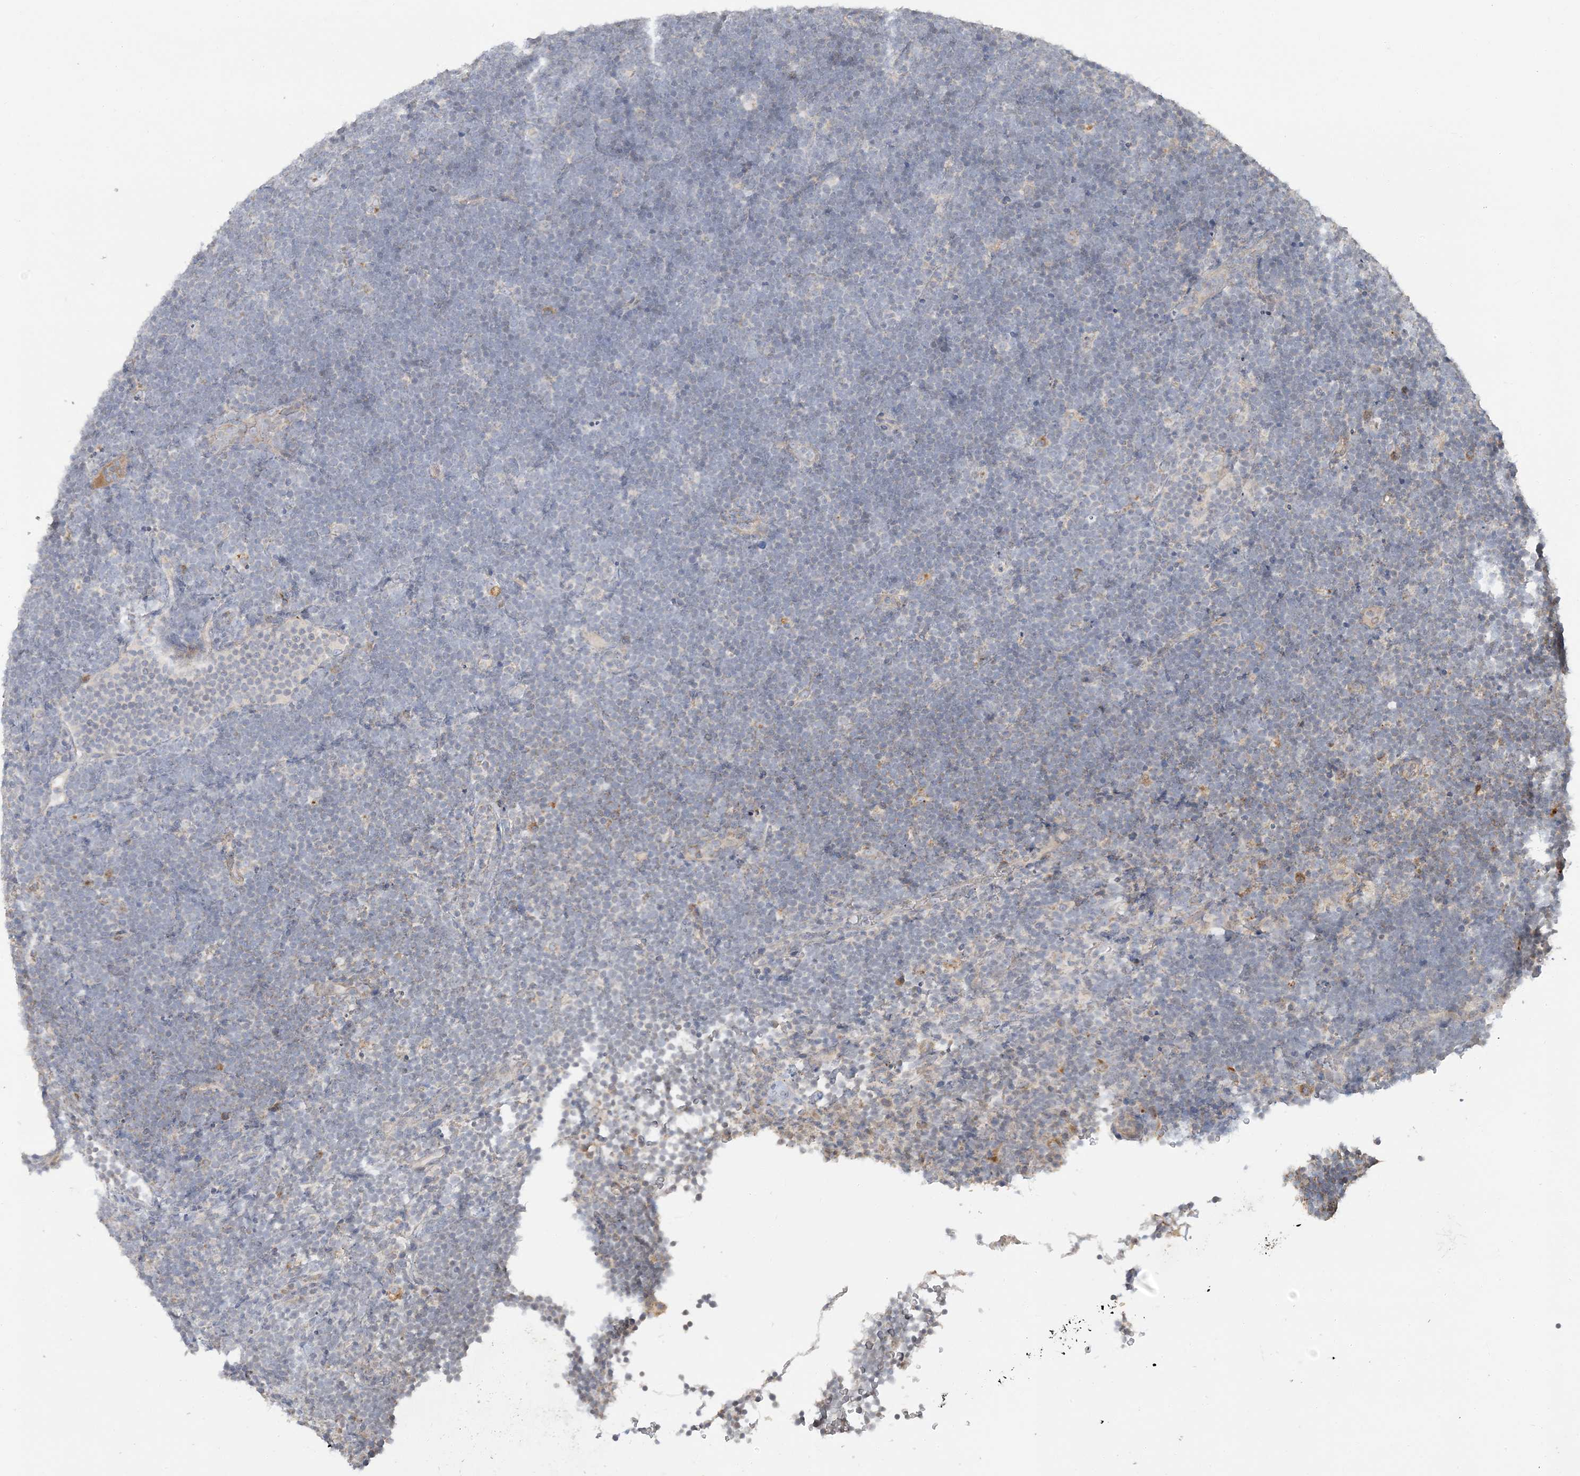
{"staining": {"intensity": "negative", "quantity": "none", "location": "none"}, "tissue": "lymphoma", "cell_type": "Tumor cells", "image_type": "cancer", "snomed": [{"axis": "morphology", "description": "Malignant lymphoma, non-Hodgkin's type, High grade"}, {"axis": "topography", "description": "Lymph node"}], "caption": "Immunohistochemistry image of neoplastic tissue: human lymphoma stained with DAB (3,3'-diaminobenzidine) demonstrates no significant protein expression in tumor cells. Nuclei are stained in blue.", "gene": "LTN1", "patient": {"sex": "male", "age": 13}}